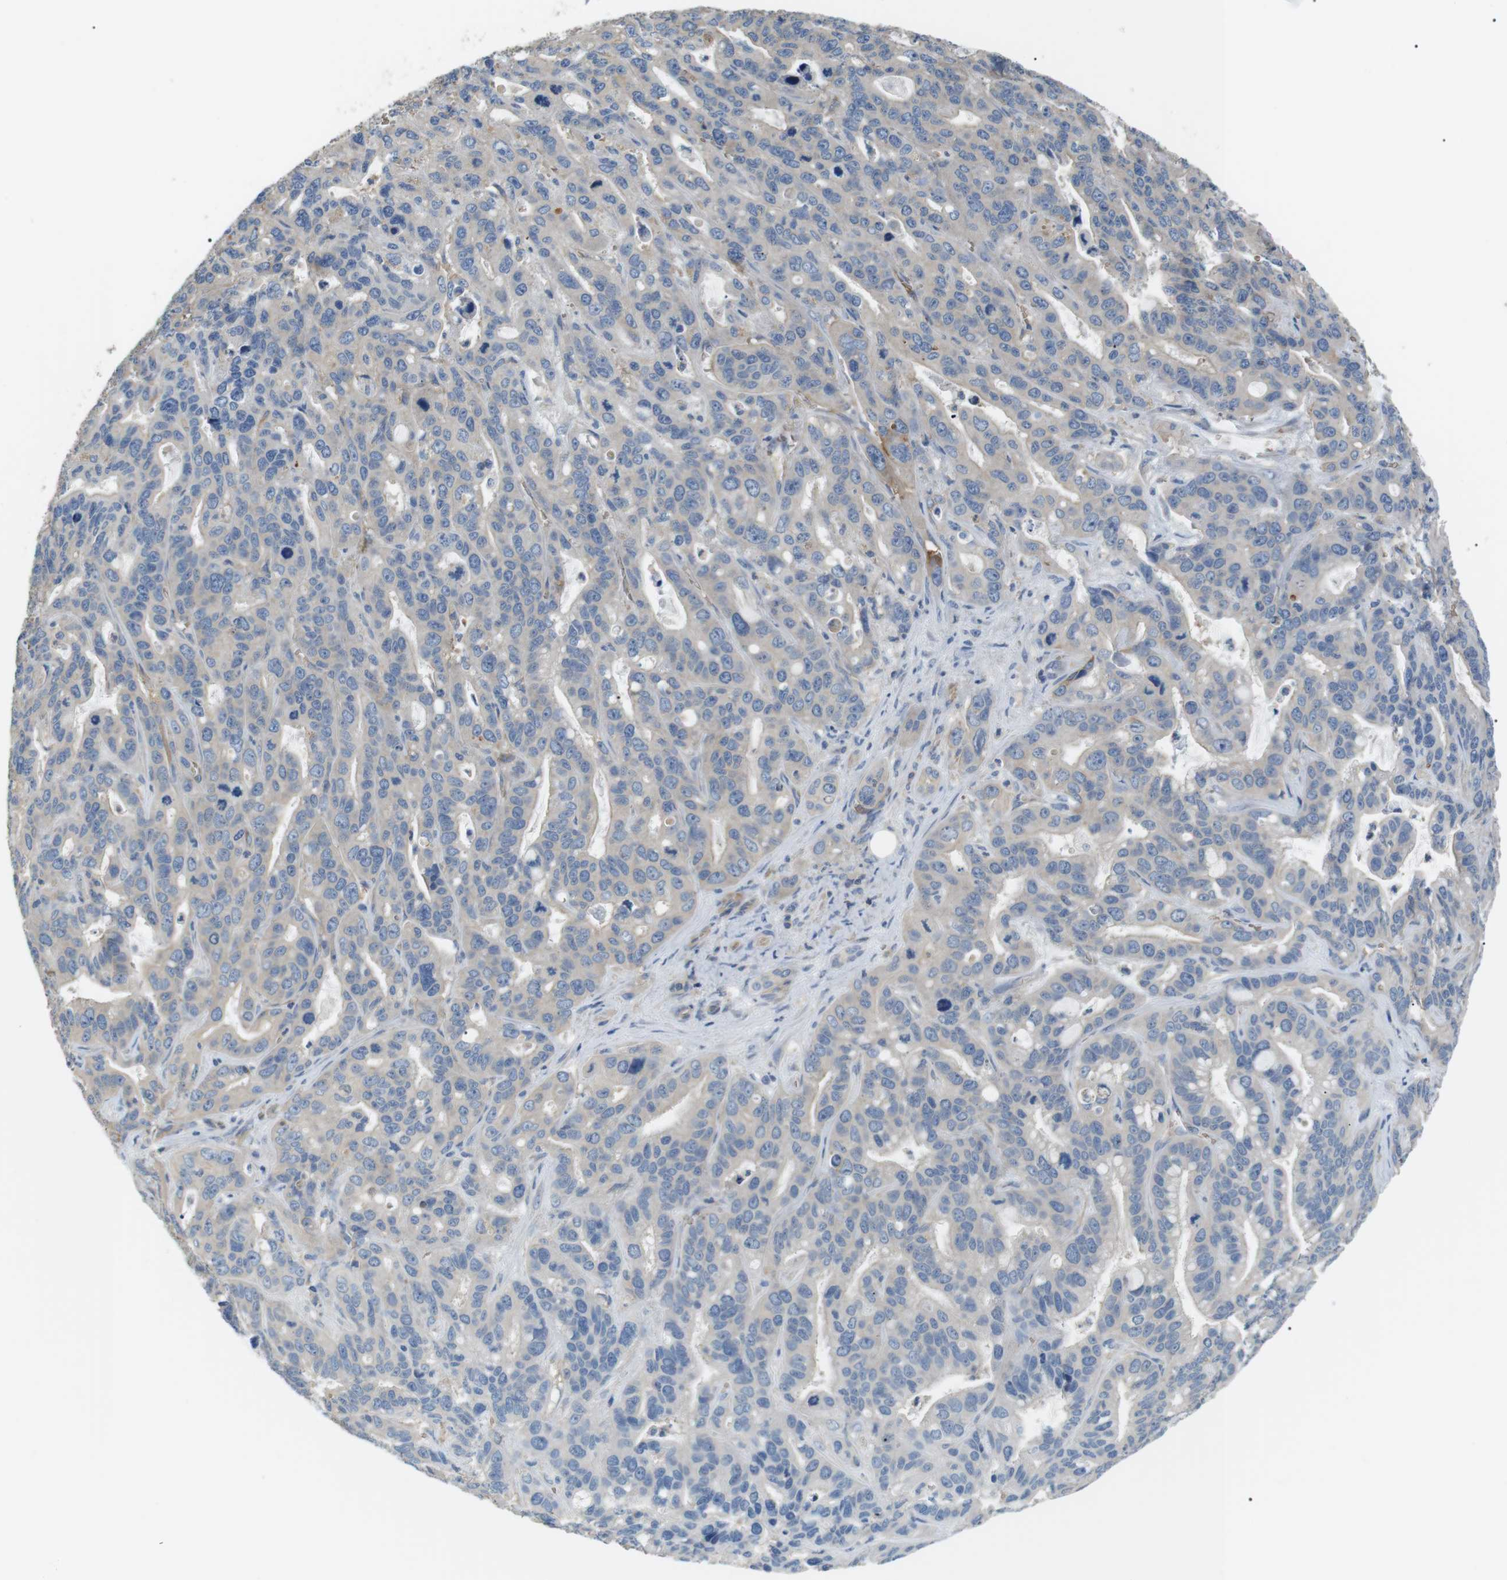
{"staining": {"intensity": "weak", "quantity": "25%-75%", "location": "cytoplasmic/membranous"}, "tissue": "liver cancer", "cell_type": "Tumor cells", "image_type": "cancer", "snomed": [{"axis": "morphology", "description": "Cholangiocarcinoma"}, {"axis": "topography", "description": "Liver"}], "caption": "DAB immunohistochemical staining of human liver cholangiocarcinoma shows weak cytoplasmic/membranous protein staining in about 25%-75% of tumor cells.", "gene": "ADCY10", "patient": {"sex": "female", "age": 65}}